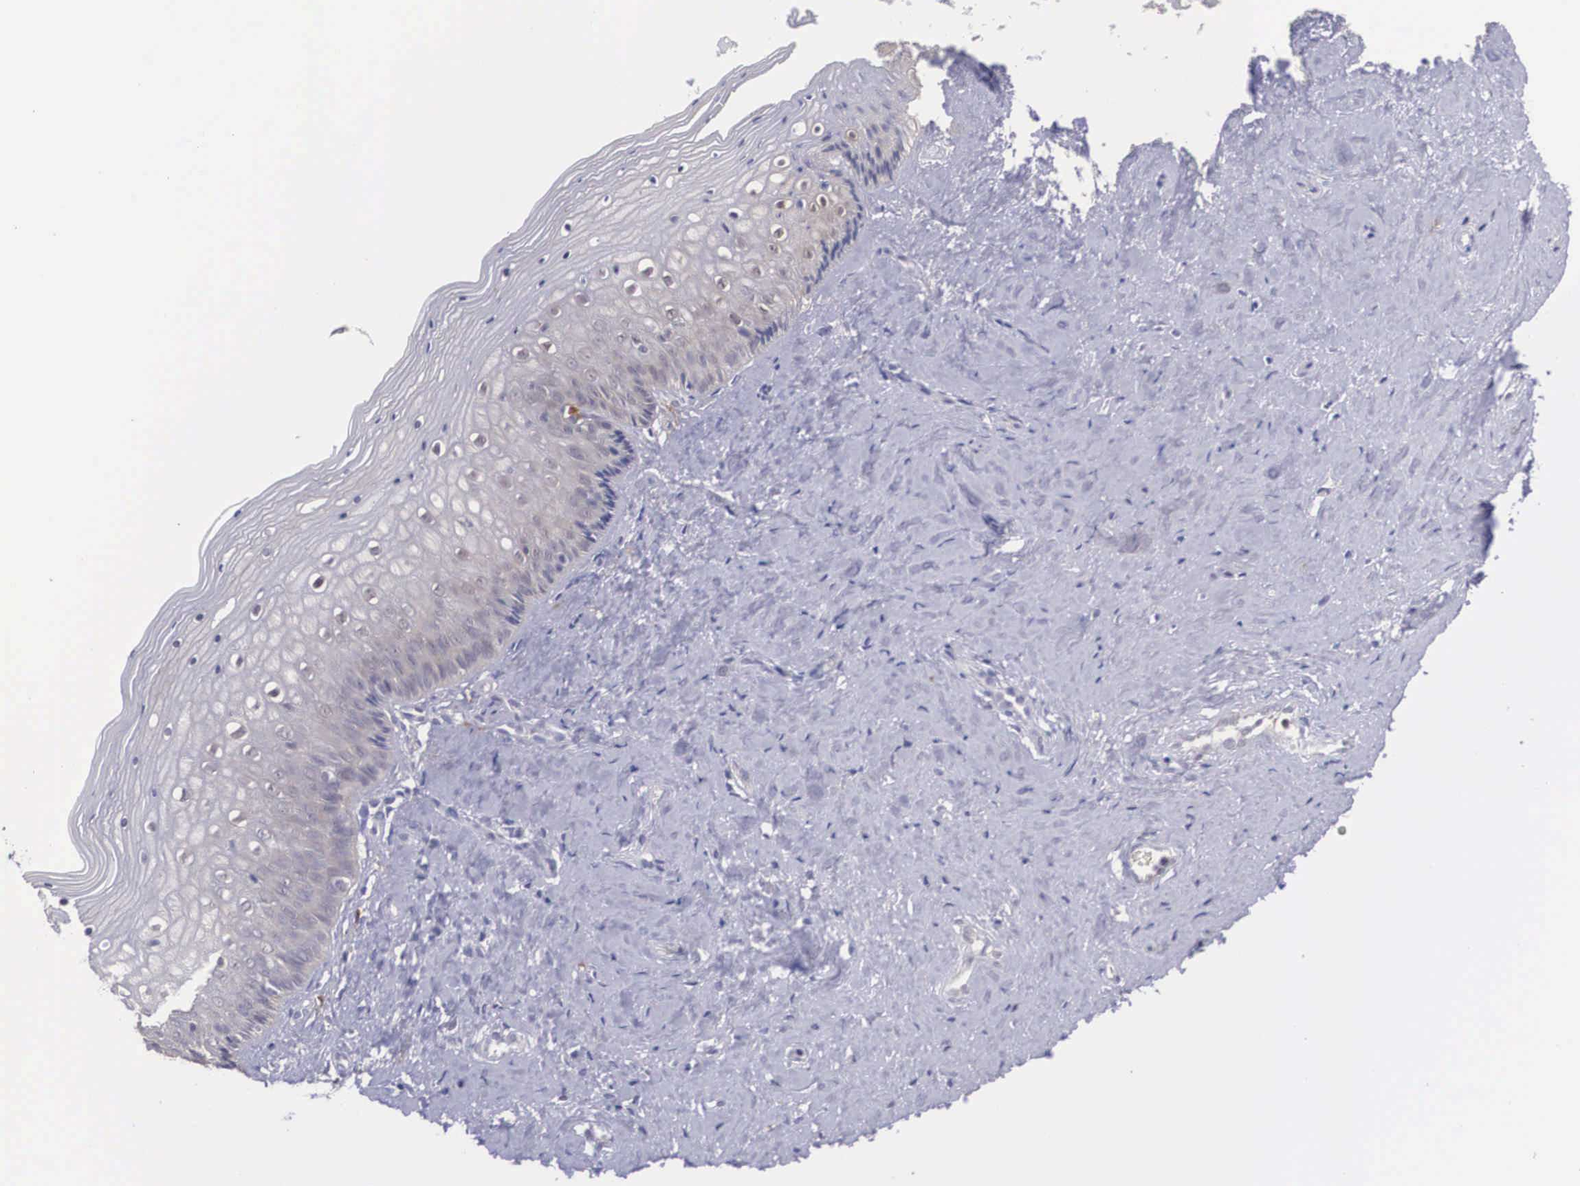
{"staining": {"intensity": "weak", "quantity": "25%-75%", "location": "cytoplasmic/membranous,nuclear"}, "tissue": "vagina", "cell_type": "Squamous epithelial cells", "image_type": "normal", "snomed": [{"axis": "morphology", "description": "Normal tissue, NOS"}, {"axis": "topography", "description": "Vagina"}], "caption": "A brown stain labels weak cytoplasmic/membranous,nuclear staining of a protein in squamous epithelial cells of normal human vagina. (DAB (3,3'-diaminobenzidine) IHC, brown staining for protein, blue staining for nuclei).", "gene": "NINL", "patient": {"sex": "female", "age": 46}}